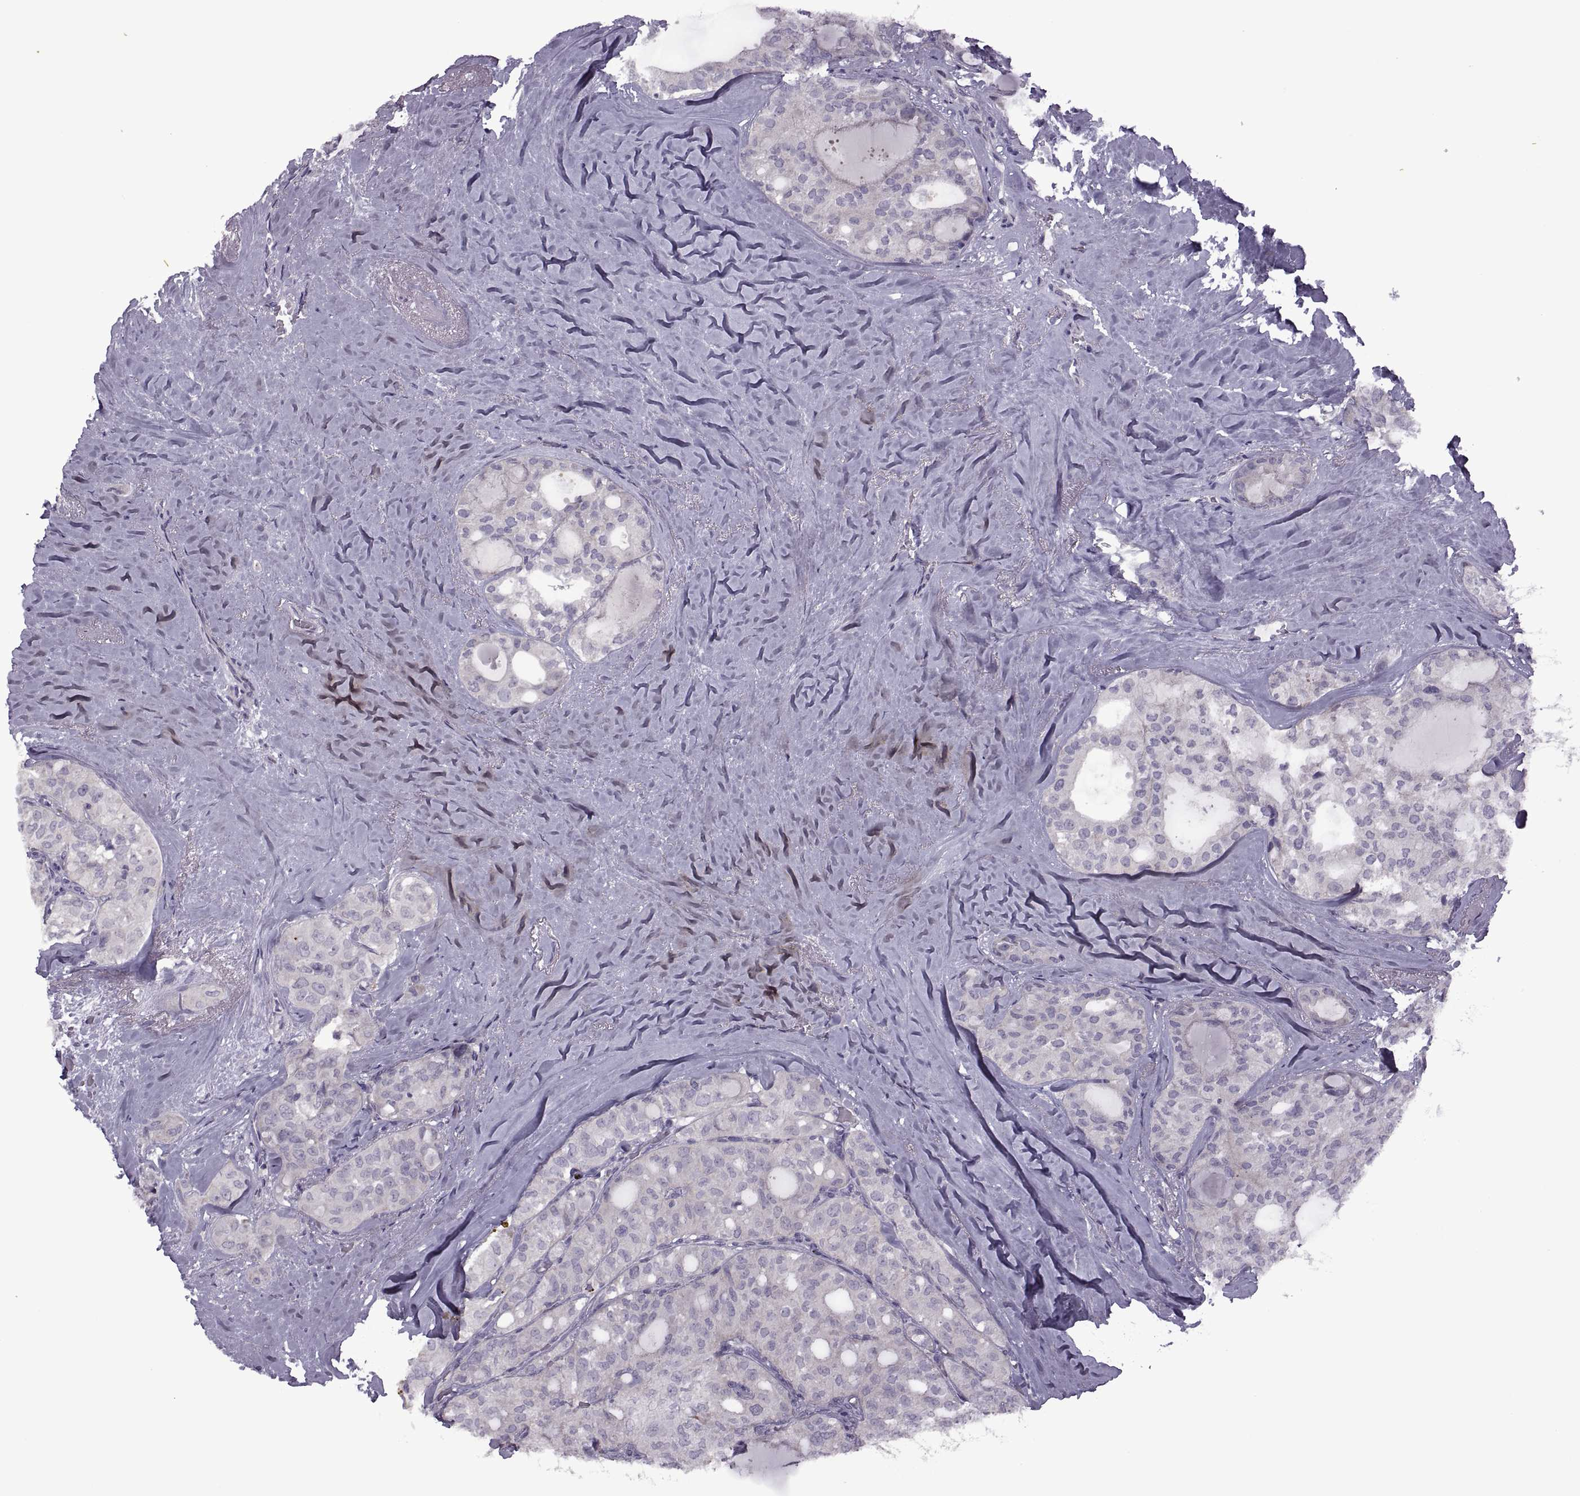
{"staining": {"intensity": "negative", "quantity": "none", "location": "none"}, "tissue": "thyroid cancer", "cell_type": "Tumor cells", "image_type": "cancer", "snomed": [{"axis": "morphology", "description": "Follicular adenoma carcinoma, NOS"}, {"axis": "topography", "description": "Thyroid gland"}], "caption": "Micrograph shows no significant protein expression in tumor cells of thyroid cancer (follicular adenoma carcinoma). Brightfield microscopy of immunohistochemistry stained with DAB (brown) and hematoxylin (blue), captured at high magnification.", "gene": "RIPK4", "patient": {"sex": "male", "age": 75}}